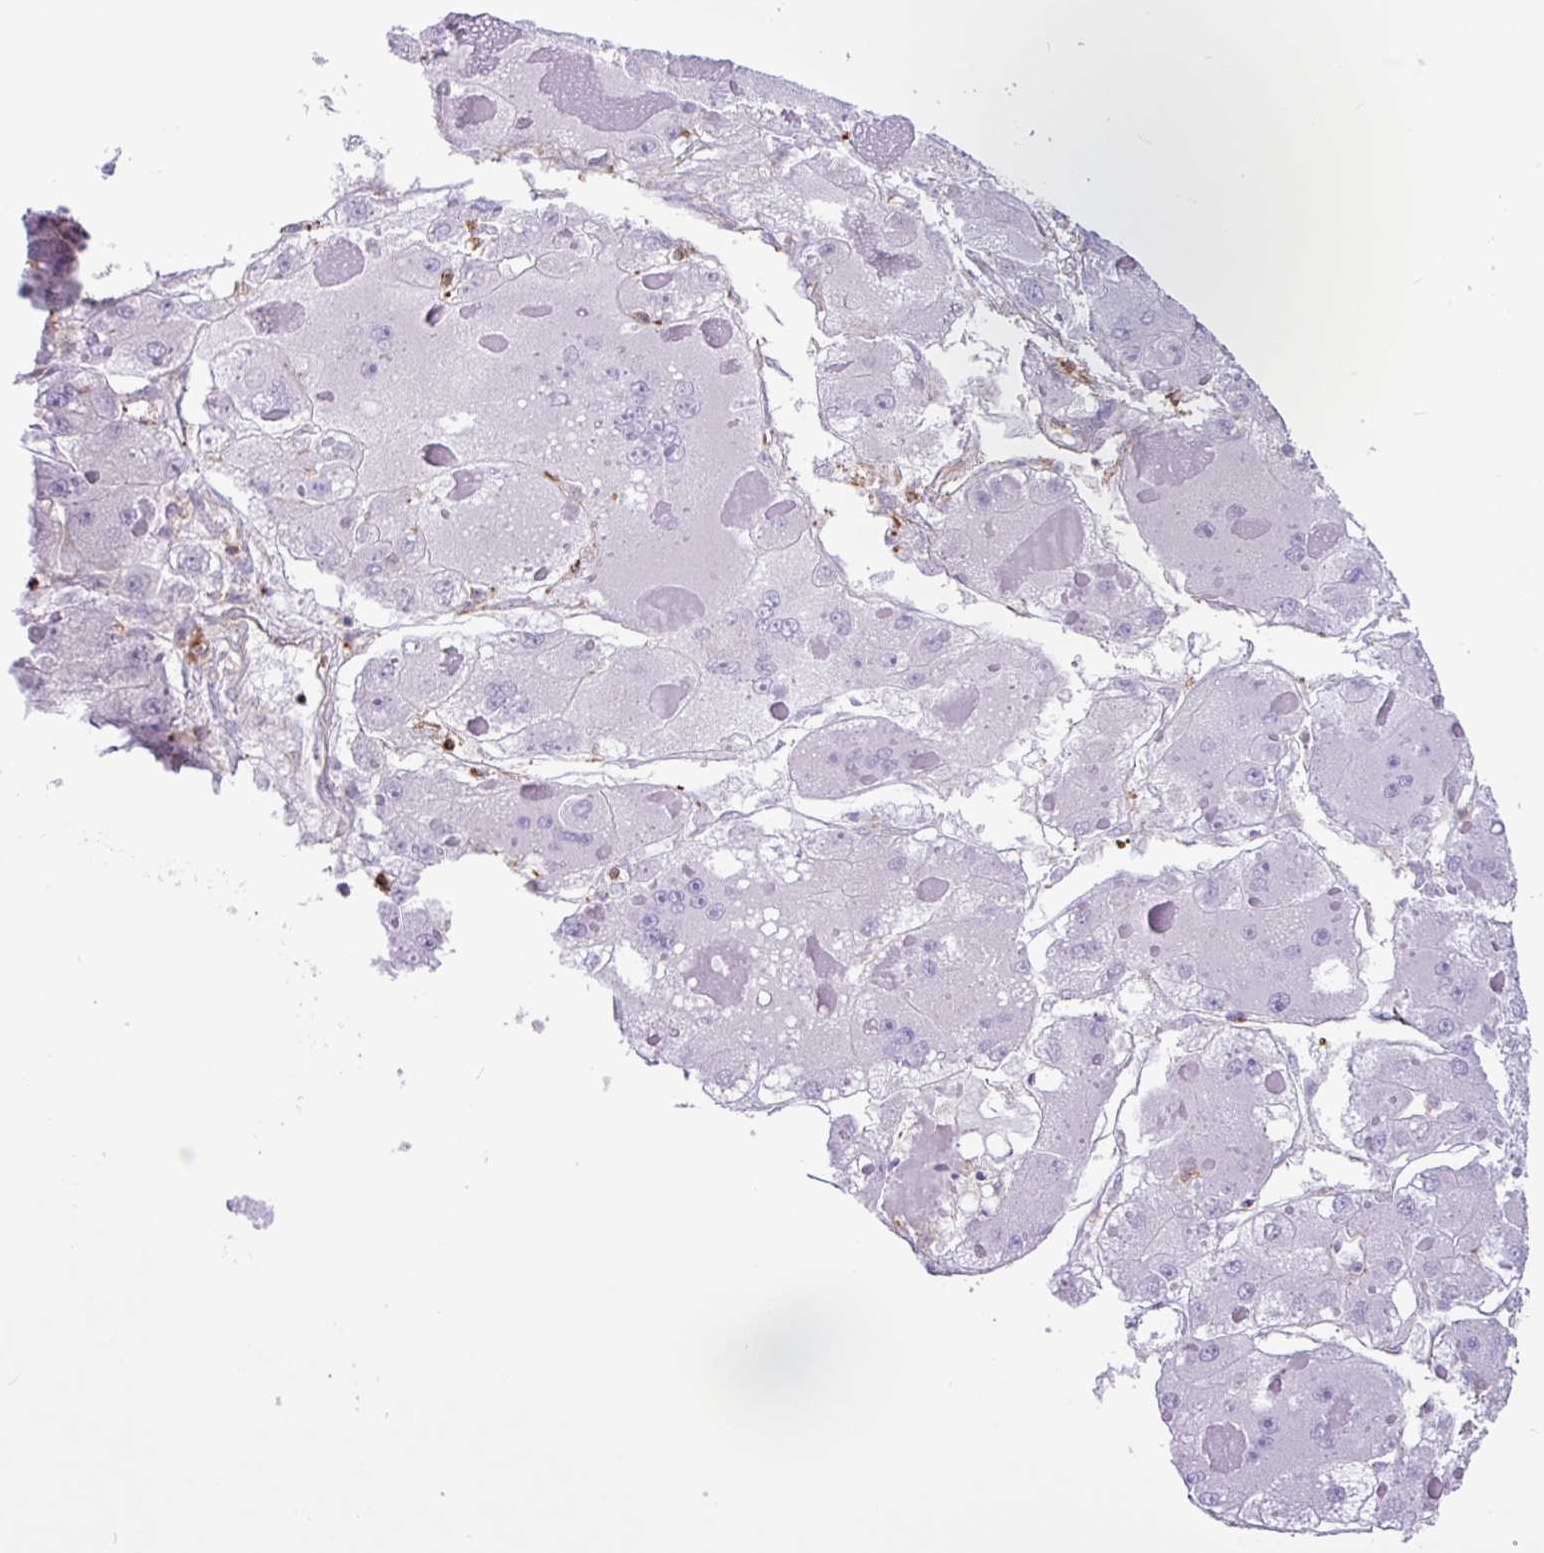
{"staining": {"intensity": "negative", "quantity": "none", "location": "none"}, "tissue": "liver cancer", "cell_type": "Tumor cells", "image_type": "cancer", "snomed": [{"axis": "morphology", "description": "Carcinoma, Hepatocellular, NOS"}, {"axis": "topography", "description": "Liver"}], "caption": "Immunohistochemistry (IHC) histopathology image of neoplastic tissue: liver cancer stained with DAB (3,3'-diaminobenzidine) shows no significant protein expression in tumor cells. (Stains: DAB immunohistochemistry (IHC) with hematoxylin counter stain, Microscopy: brightfield microscopy at high magnification).", "gene": "PPP1R18", "patient": {"sex": "female", "age": 73}}